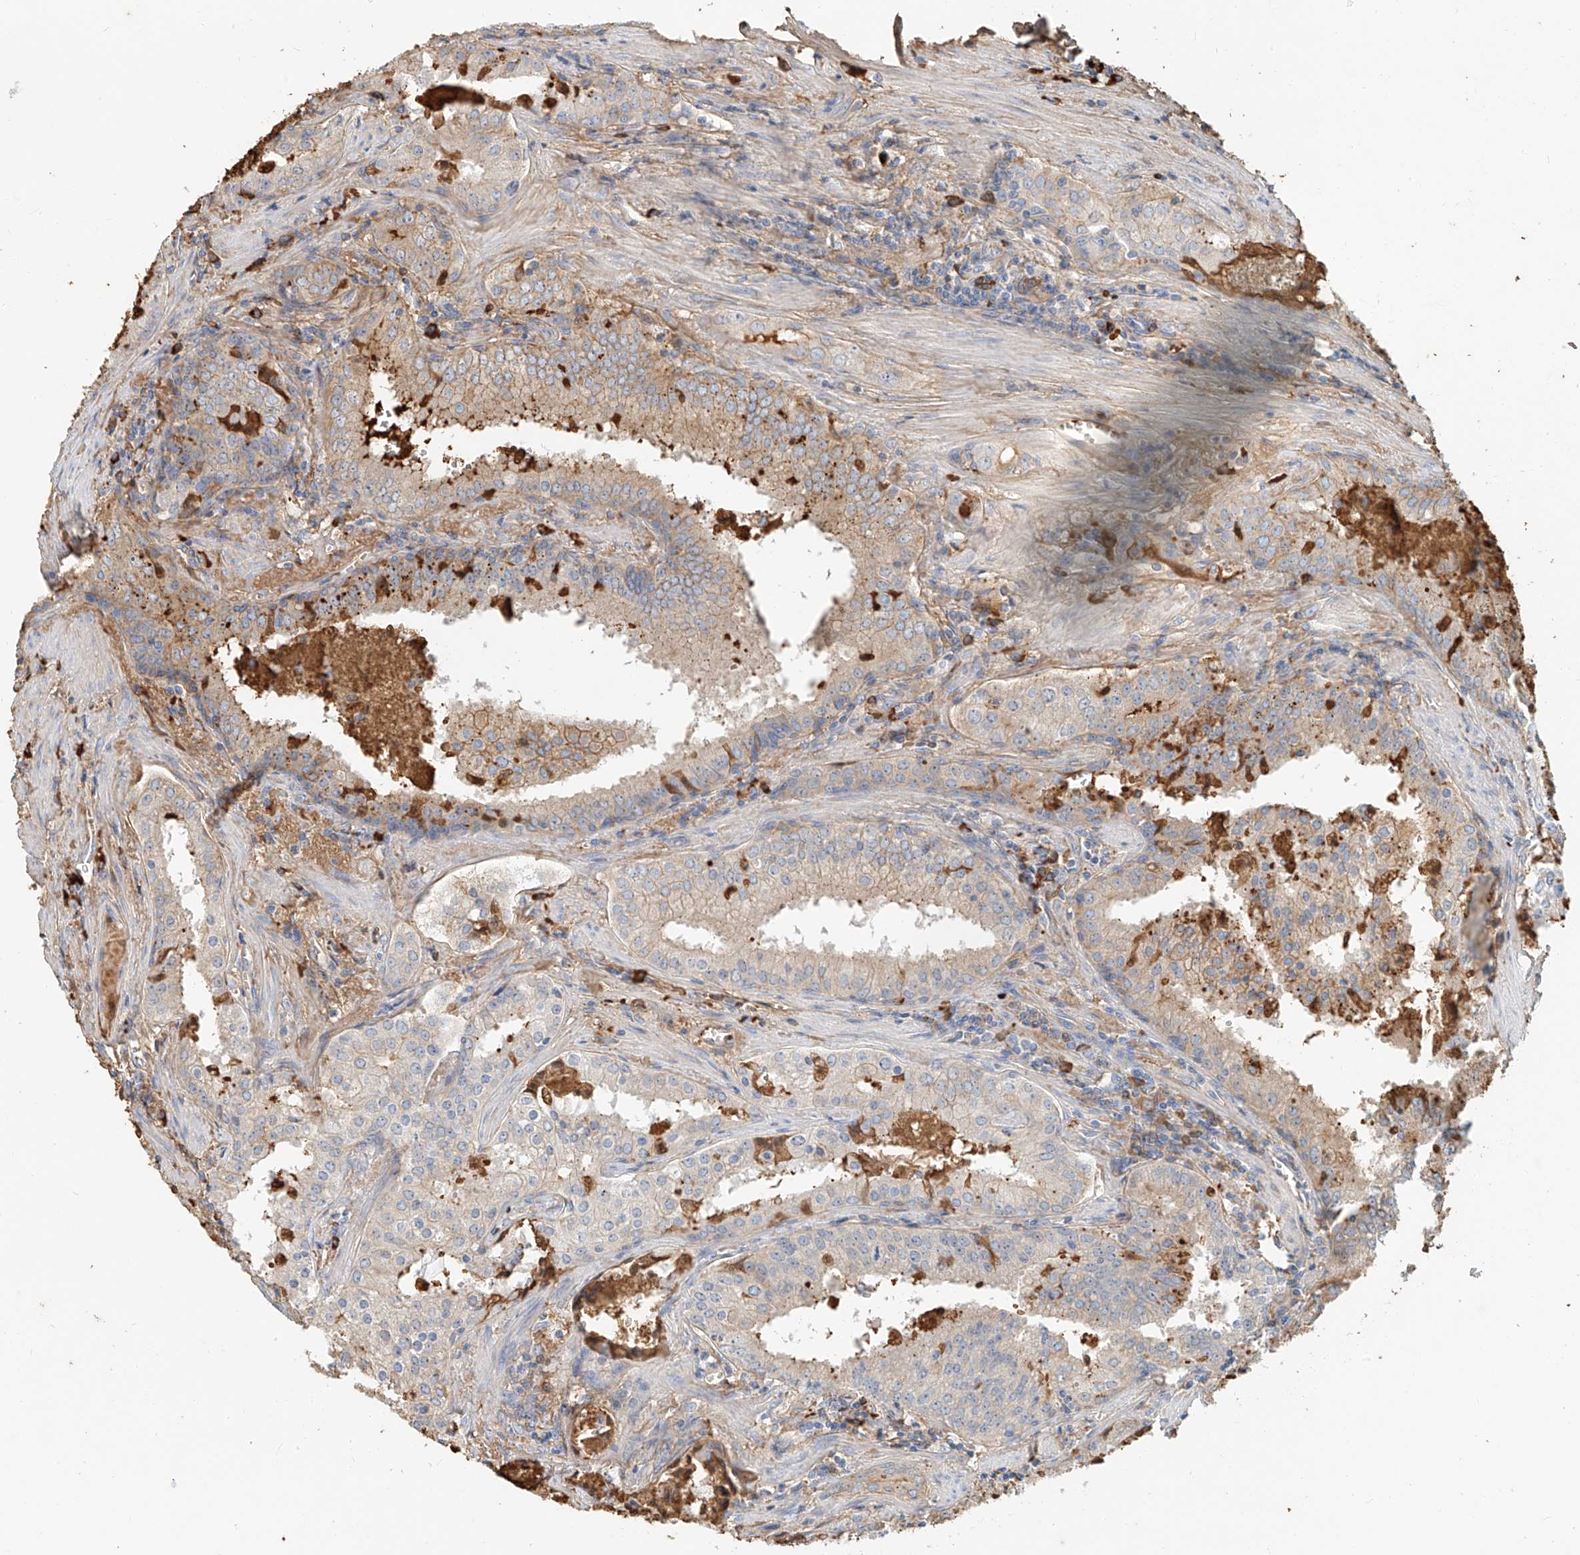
{"staining": {"intensity": "moderate", "quantity": "25%-75%", "location": "cytoplasmic/membranous"}, "tissue": "prostate cancer", "cell_type": "Tumor cells", "image_type": "cancer", "snomed": [{"axis": "morphology", "description": "Adenocarcinoma, High grade"}, {"axis": "topography", "description": "Prostate"}], "caption": "Immunohistochemistry image of neoplastic tissue: prostate cancer (adenocarcinoma (high-grade)) stained using IHC demonstrates medium levels of moderate protein expression localized specifically in the cytoplasmic/membranous of tumor cells, appearing as a cytoplasmic/membranous brown color.", "gene": "ZFP30", "patient": {"sex": "male", "age": 68}}